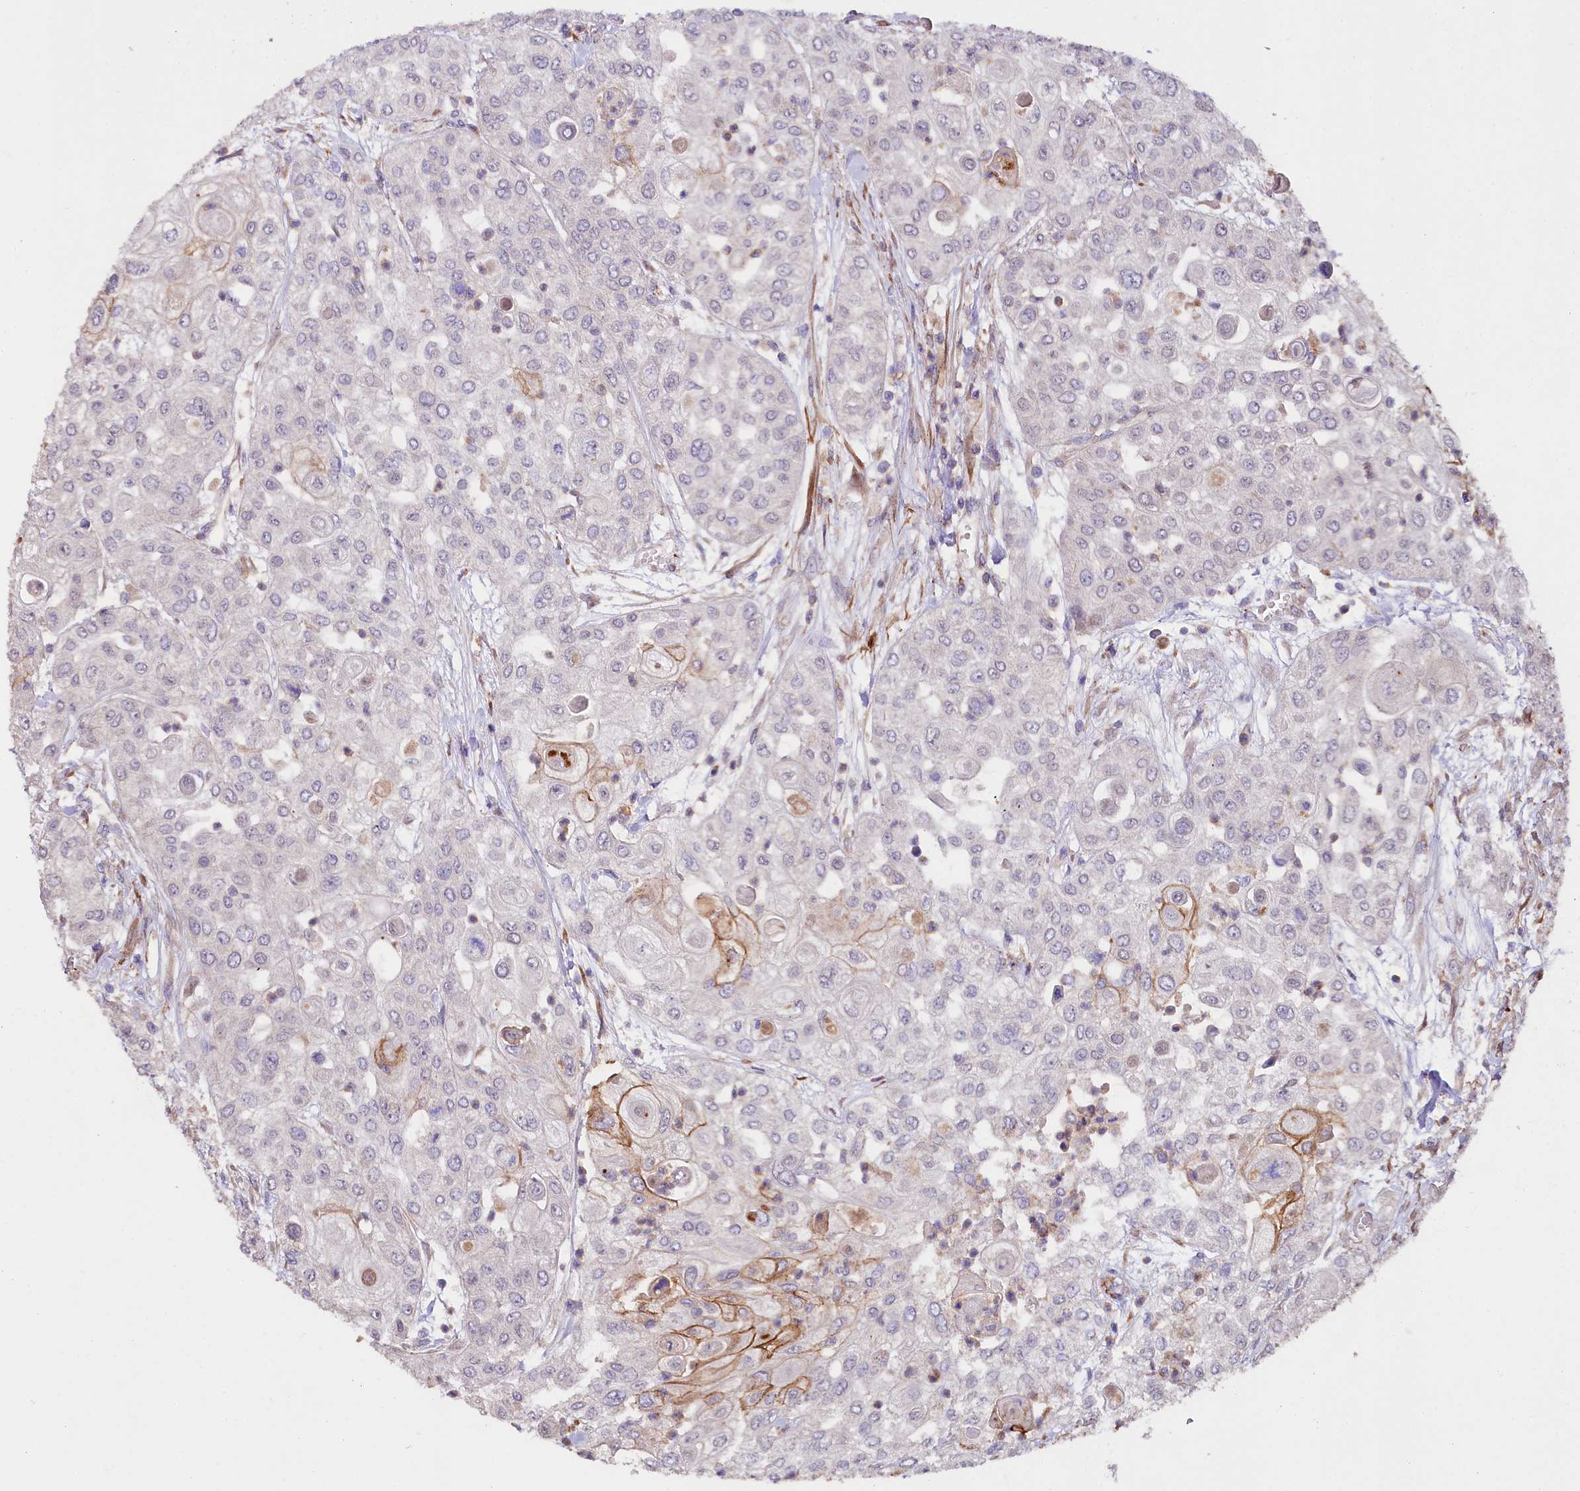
{"staining": {"intensity": "moderate", "quantity": "<25%", "location": "cytoplasmic/membranous"}, "tissue": "urothelial cancer", "cell_type": "Tumor cells", "image_type": "cancer", "snomed": [{"axis": "morphology", "description": "Urothelial carcinoma, High grade"}, {"axis": "topography", "description": "Urinary bladder"}], "caption": "Protein positivity by immunohistochemistry (IHC) exhibits moderate cytoplasmic/membranous expression in approximately <25% of tumor cells in urothelial cancer.", "gene": "TTC12", "patient": {"sex": "female", "age": 79}}